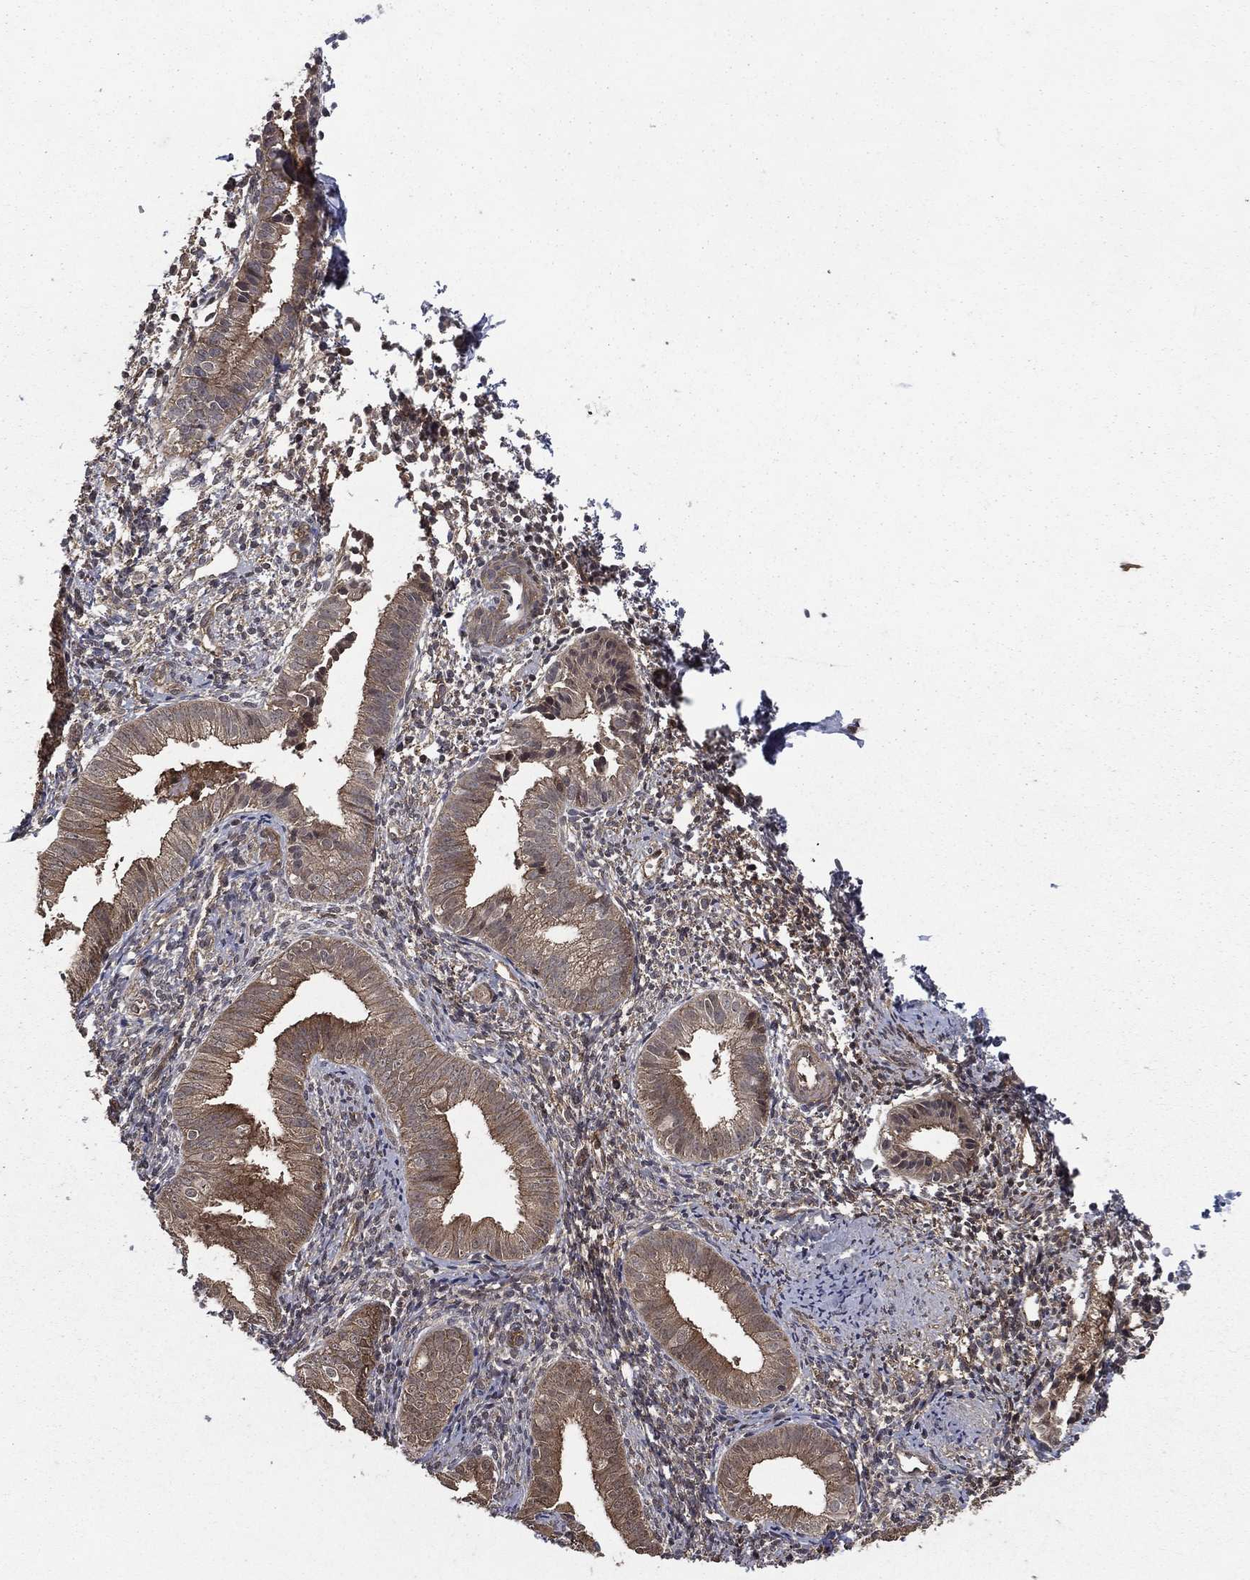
{"staining": {"intensity": "negative", "quantity": "none", "location": "none"}, "tissue": "endometrium", "cell_type": "Cells in endometrial stroma", "image_type": "normal", "snomed": [{"axis": "morphology", "description": "Normal tissue, NOS"}, {"axis": "topography", "description": "Endometrium"}], "caption": "An immunohistochemistry (IHC) image of unremarkable endometrium is shown. There is no staining in cells in endometrial stroma of endometrium.", "gene": "FGD1", "patient": {"sex": "female", "age": 47}}